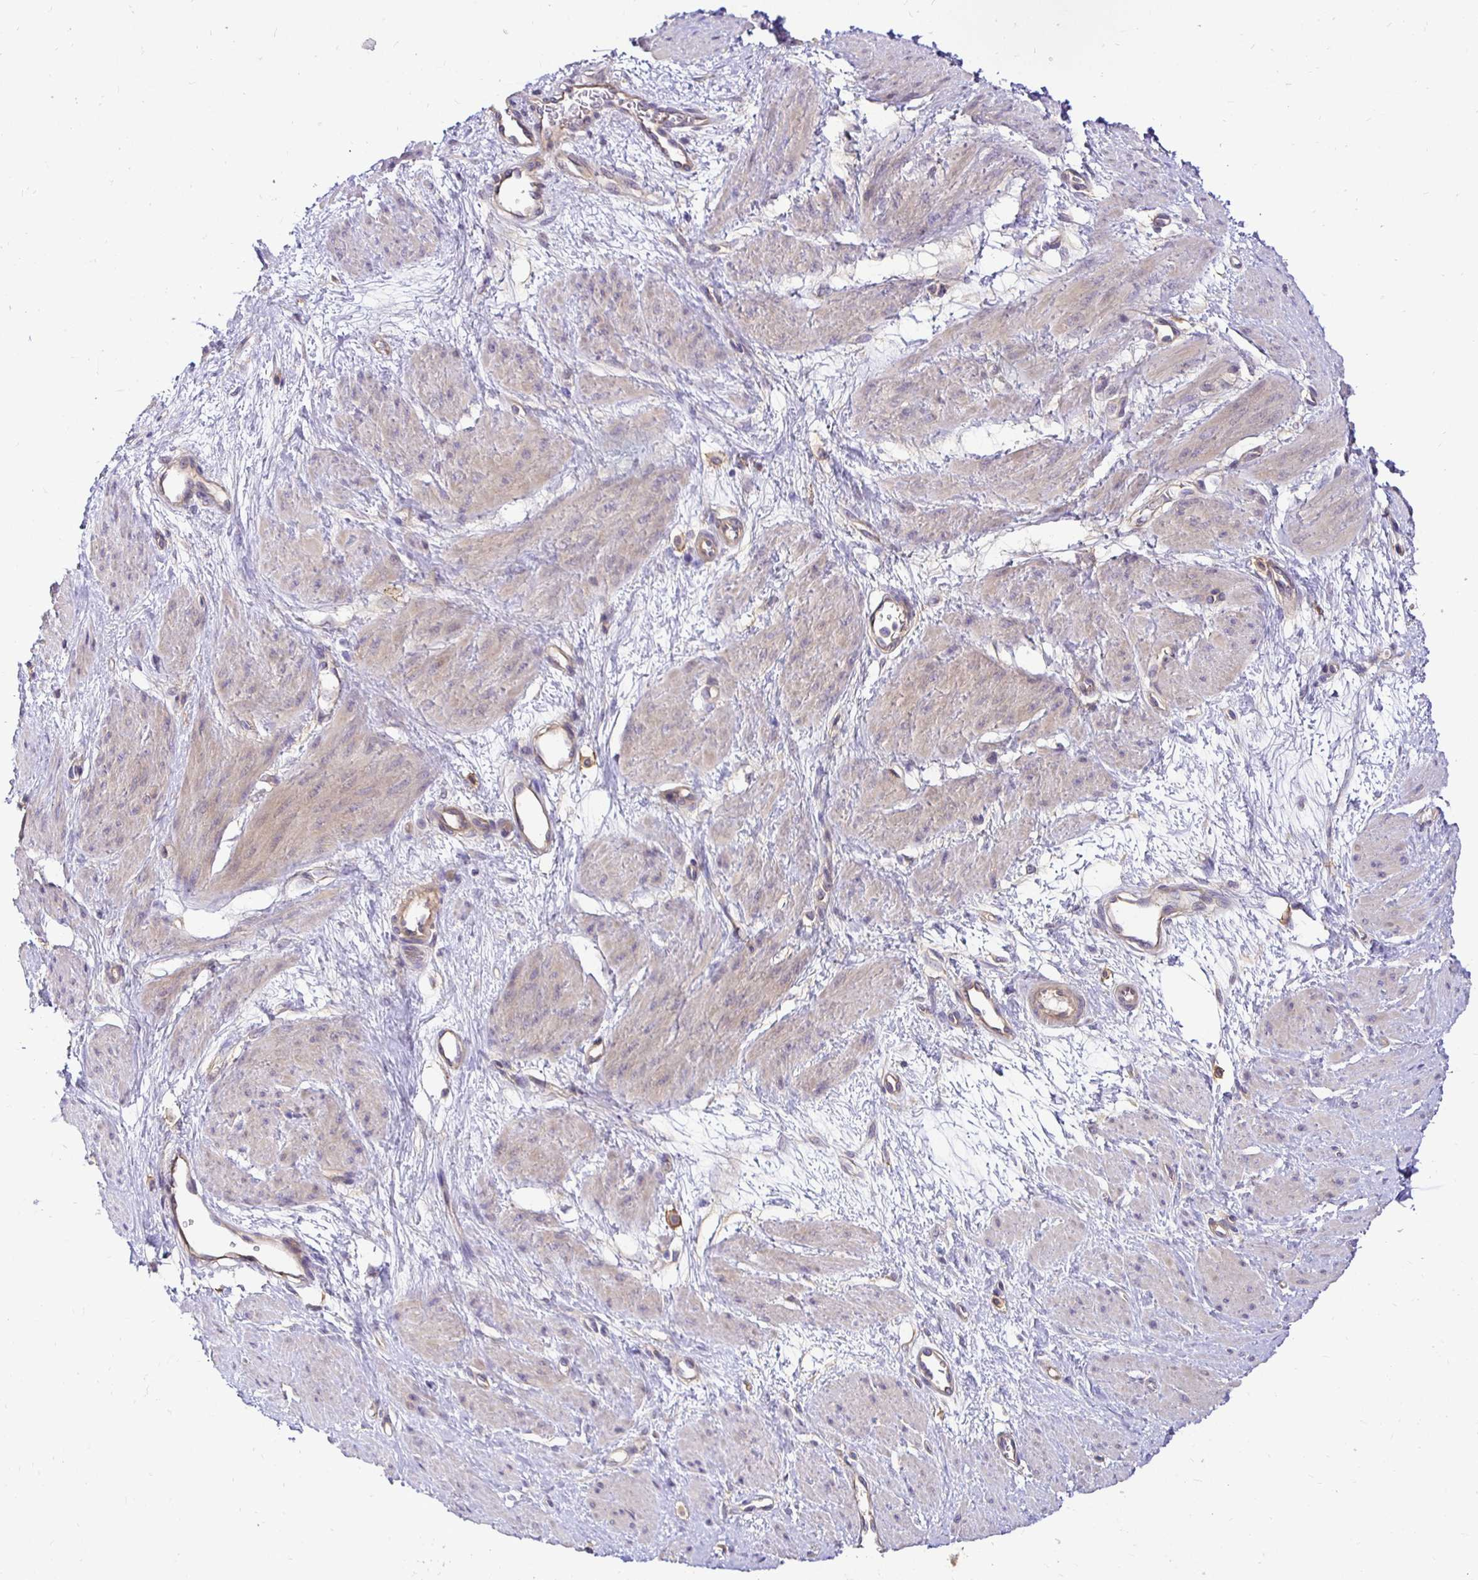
{"staining": {"intensity": "weak", "quantity": "25%-75%", "location": "cytoplasmic/membranous"}, "tissue": "smooth muscle", "cell_type": "Smooth muscle cells", "image_type": "normal", "snomed": [{"axis": "morphology", "description": "Normal tissue, NOS"}, {"axis": "topography", "description": "Smooth muscle"}, {"axis": "topography", "description": "Uterus"}], "caption": "Weak cytoplasmic/membranous protein expression is appreciated in about 25%-75% of smooth muscle cells in smooth muscle. (Brightfield microscopy of DAB IHC at high magnification).", "gene": "SLC9A1", "patient": {"sex": "female", "age": 39}}